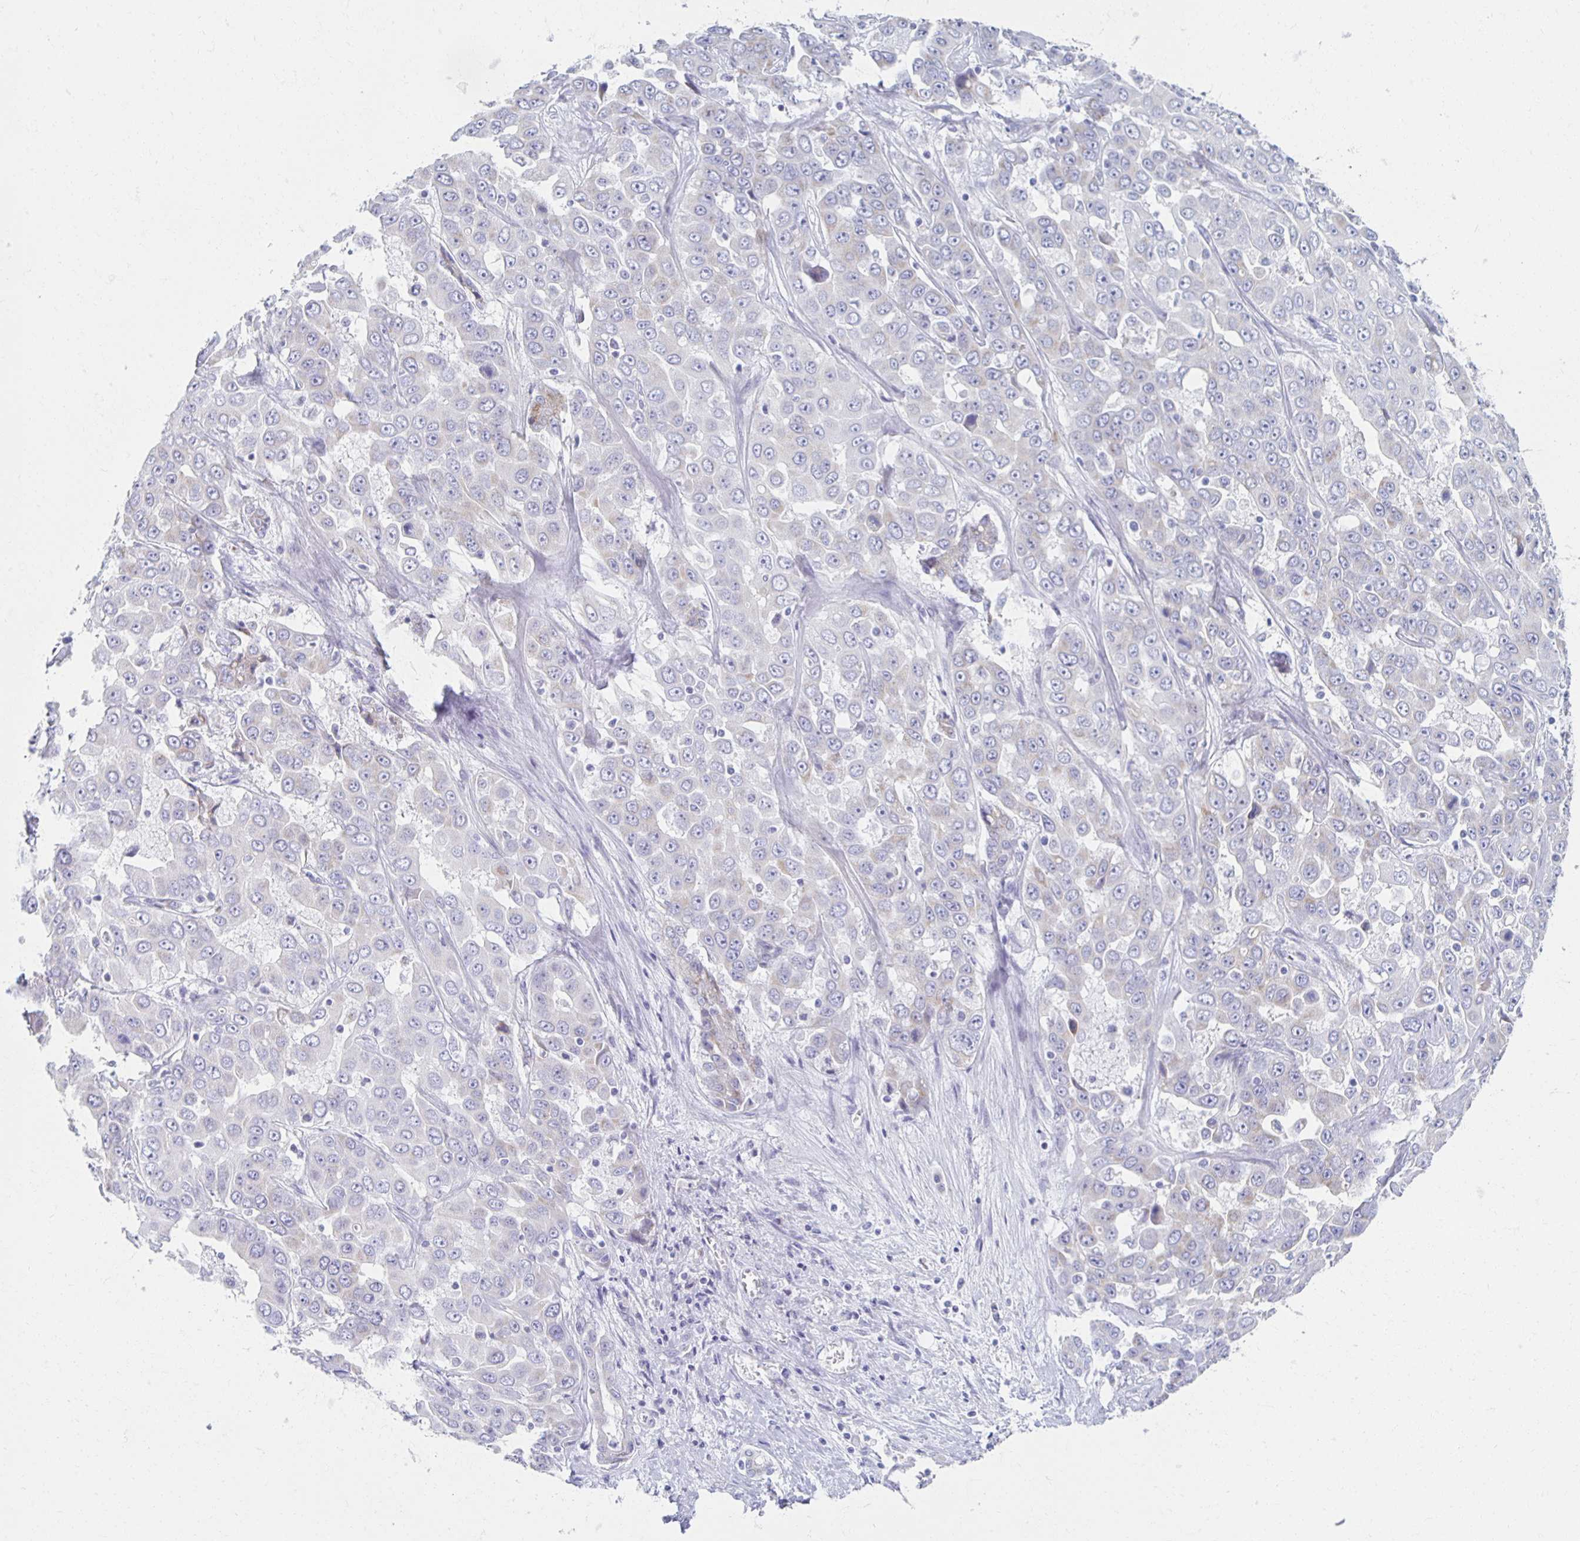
{"staining": {"intensity": "weak", "quantity": "<25%", "location": "cytoplasmic/membranous"}, "tissue": "liver cancer", "cell_type": "Tumor cells", "image_type": "cancer", "snomed": [{"axis": "morphology", "description": "Cholangiocarcinoma"}, {"axis": "topography", "description": "Liver"}], "caption": "High magnification brightfield microscopy of liver cancer (cholangiocarcinoma) stained with DAB (3,3'-diaminobenzidine) (brown) and counterstained with hematoxylin (blue): tumor cells show no significant positivity.", "gene": "TEX44", "patient": {"sex": "female", "age": 52}}